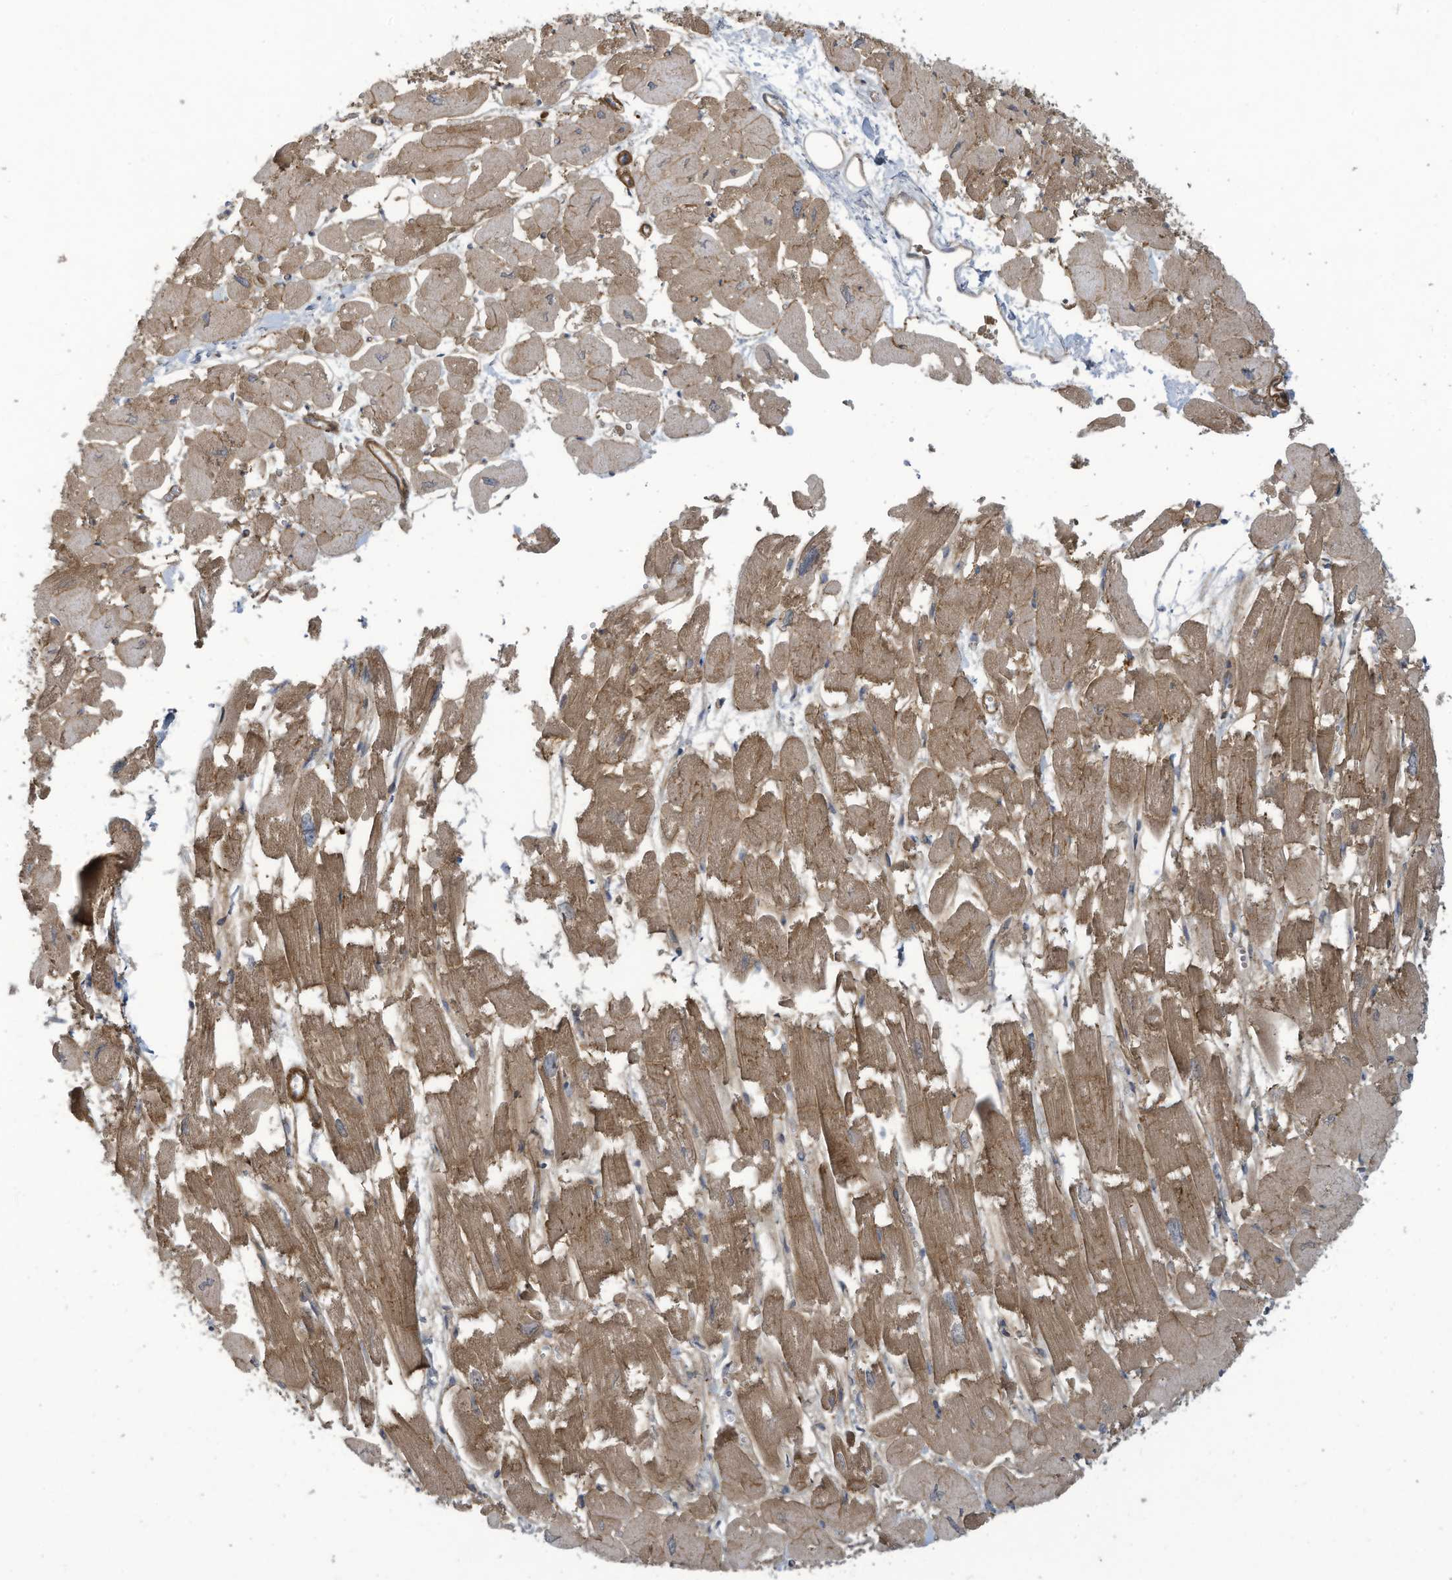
{"staining": {"intensity": "moderate", "quantity": ">75%", "location": "cytoplasmic/membranous"}, "tissue": "heart muscle", "cell_type": "Cardiomyocytes", "image_type": "normal", "snomed": [{"axis": "morphology", "description": "Normal tissue, NOS"}, {"axis": "topography", "description": "Heart"}], "caption": "A high-resolution micrograph shows immunohistochemistry (IHC) staining of unremarkable heart muscle, which shows moderate cytoplasmic/membranous staining in approximately >75% of cardiomyocytes. The protein of interest is stained brown, and the nuclei are stained in blue (DAB IHC with brightfield microscopy, high magnification).", "gene": "ADI1", "patient": {"sex": "male", "age": 54}}